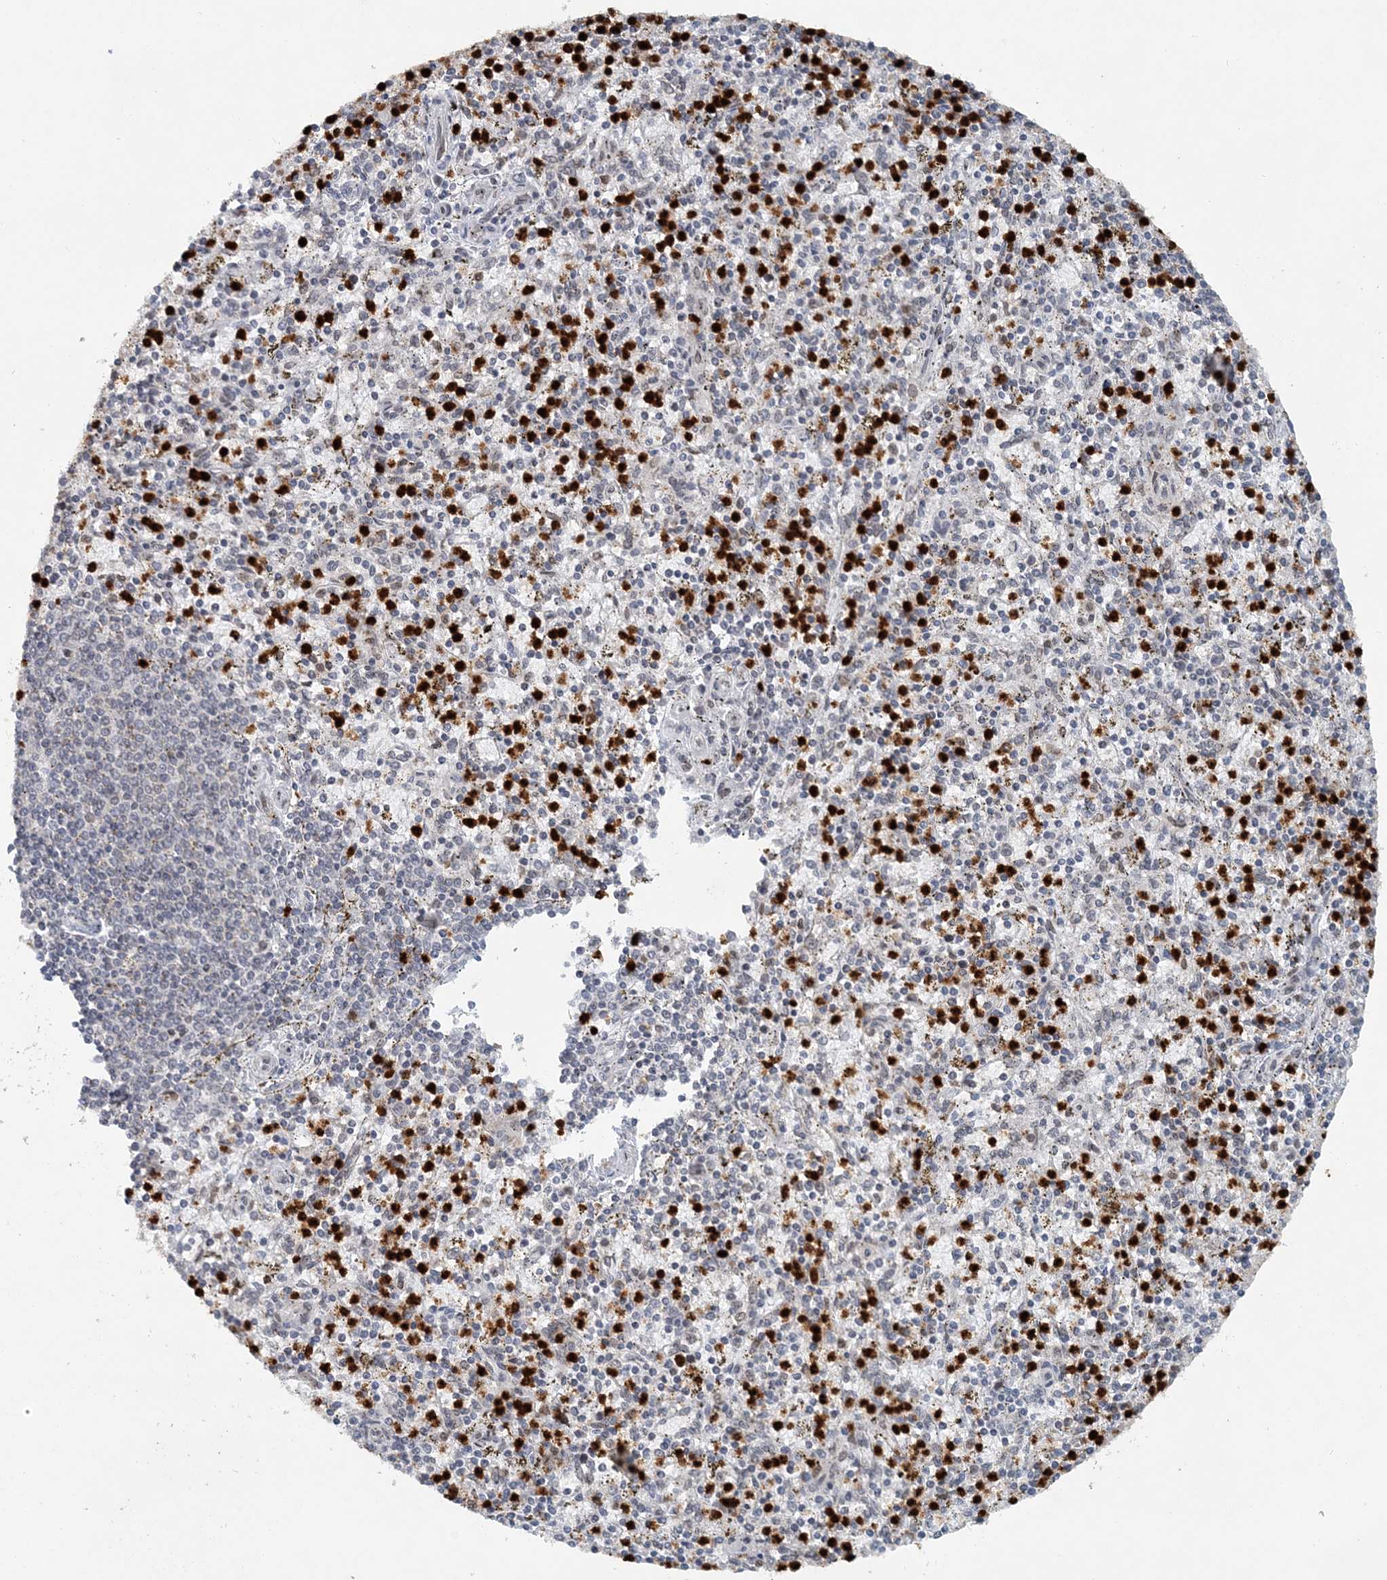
{"staining": {"intensity": "strong", "quantity": "25%-75%", "location": "cytoplasmic/membranous,nuclear"}, "tissue": "spleen", "cell_type": "Cells in red pulp", "image_type": "normal", "snomed": [{"axis": "morphology", "description": "Normal tissue, NOS"}, {"axis": "topography", "description": "Spleen"}], "caption": "DAB immunohistochemical staining of unremarkable human spleen displays strong cytoplasmic/membranous,nuclear protein expression in approximately 25%-75% of cells in red pulp. (DAB (3,3'-diaminobenzidine) IHC, brown staining for protein, blue staining for nuclei).", "gene": "NUP54", "patient": {"sex": "male", "age": 72}}